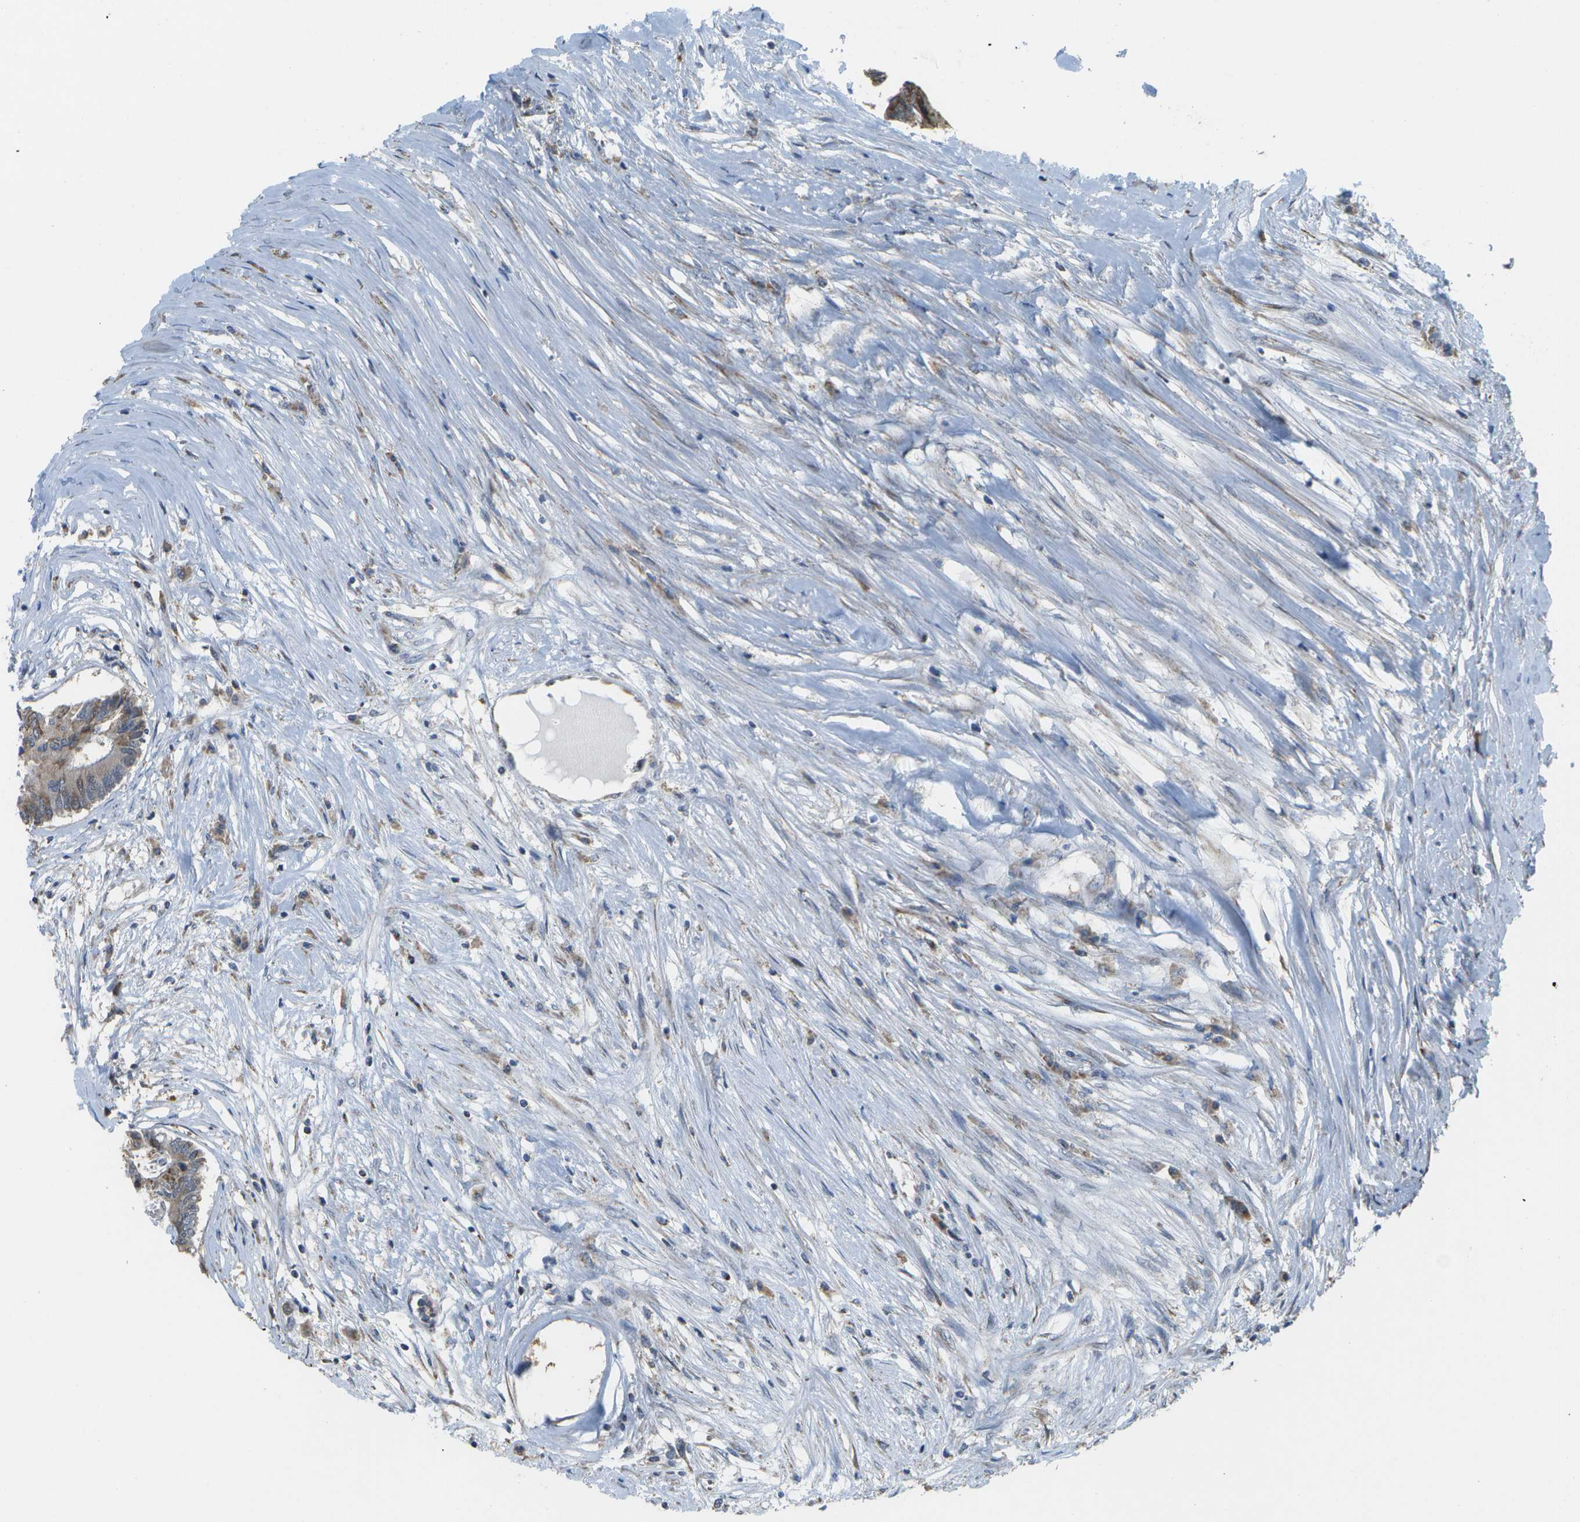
{"staining": {"intensity": "weak", "quantity": ">75%", "location": "cytoplasmic/membranous"}, "tissue": "colorectal cancer", "cell_type": "Tumor cells", "image_type": "cancer", "snomed": [{"axis": "morphology", "description": "Adenocarcinoma, NOS"}, {"axis": "topography", "description": "Rectum"}], "caption": "This photomicrograph displays immunohistochemistry staining of adenocarcinoma (colorectal), with low weak cytoplasmic/membranous positivity in approximately >75% of tumor cells.", "gene": "HADHA", "patient": {"sex": "male", "age": 63}}